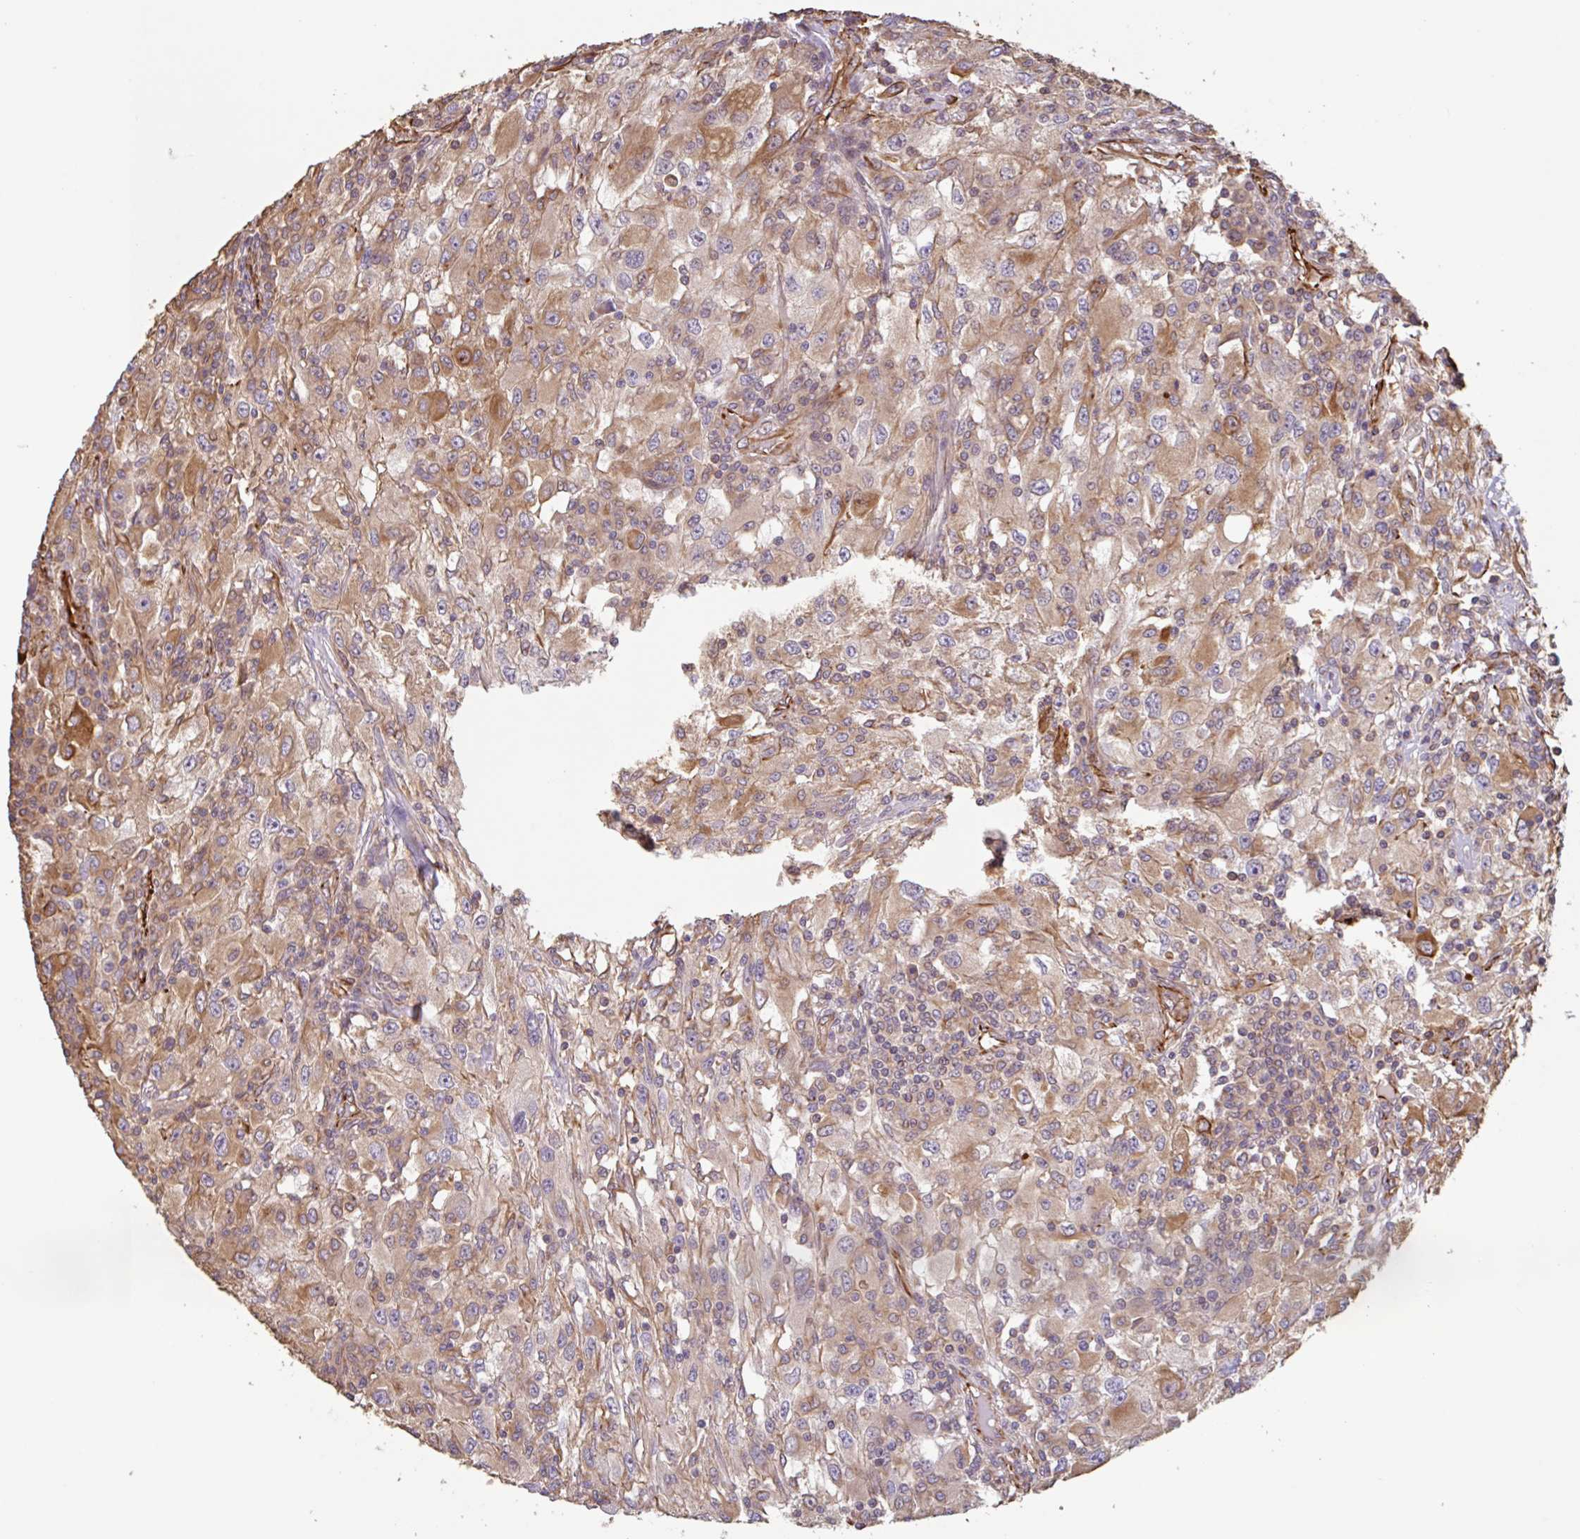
{"staining": {"intensity": "moderate", "quantity": ">75%", "location": "cytoplasmic/membranous"}, "tissue": "renal cancer", "cell_type": "Tumor cells", "image_type": "cancer", "snomed": [{"axis": "morphology", "description": "Adenocarcinoma, NOS"}, {"axis": "topography", "description": "Kidney"}], "caption": "The micrograph shows immunohistochemical staining of adenocarcinoma (renal). There is moderate cytoplasmic/membranous expression is seen in about >75% of tumor cells.", "gene": "ZNF790", "patient": {"sex": "female", "age": 67}}